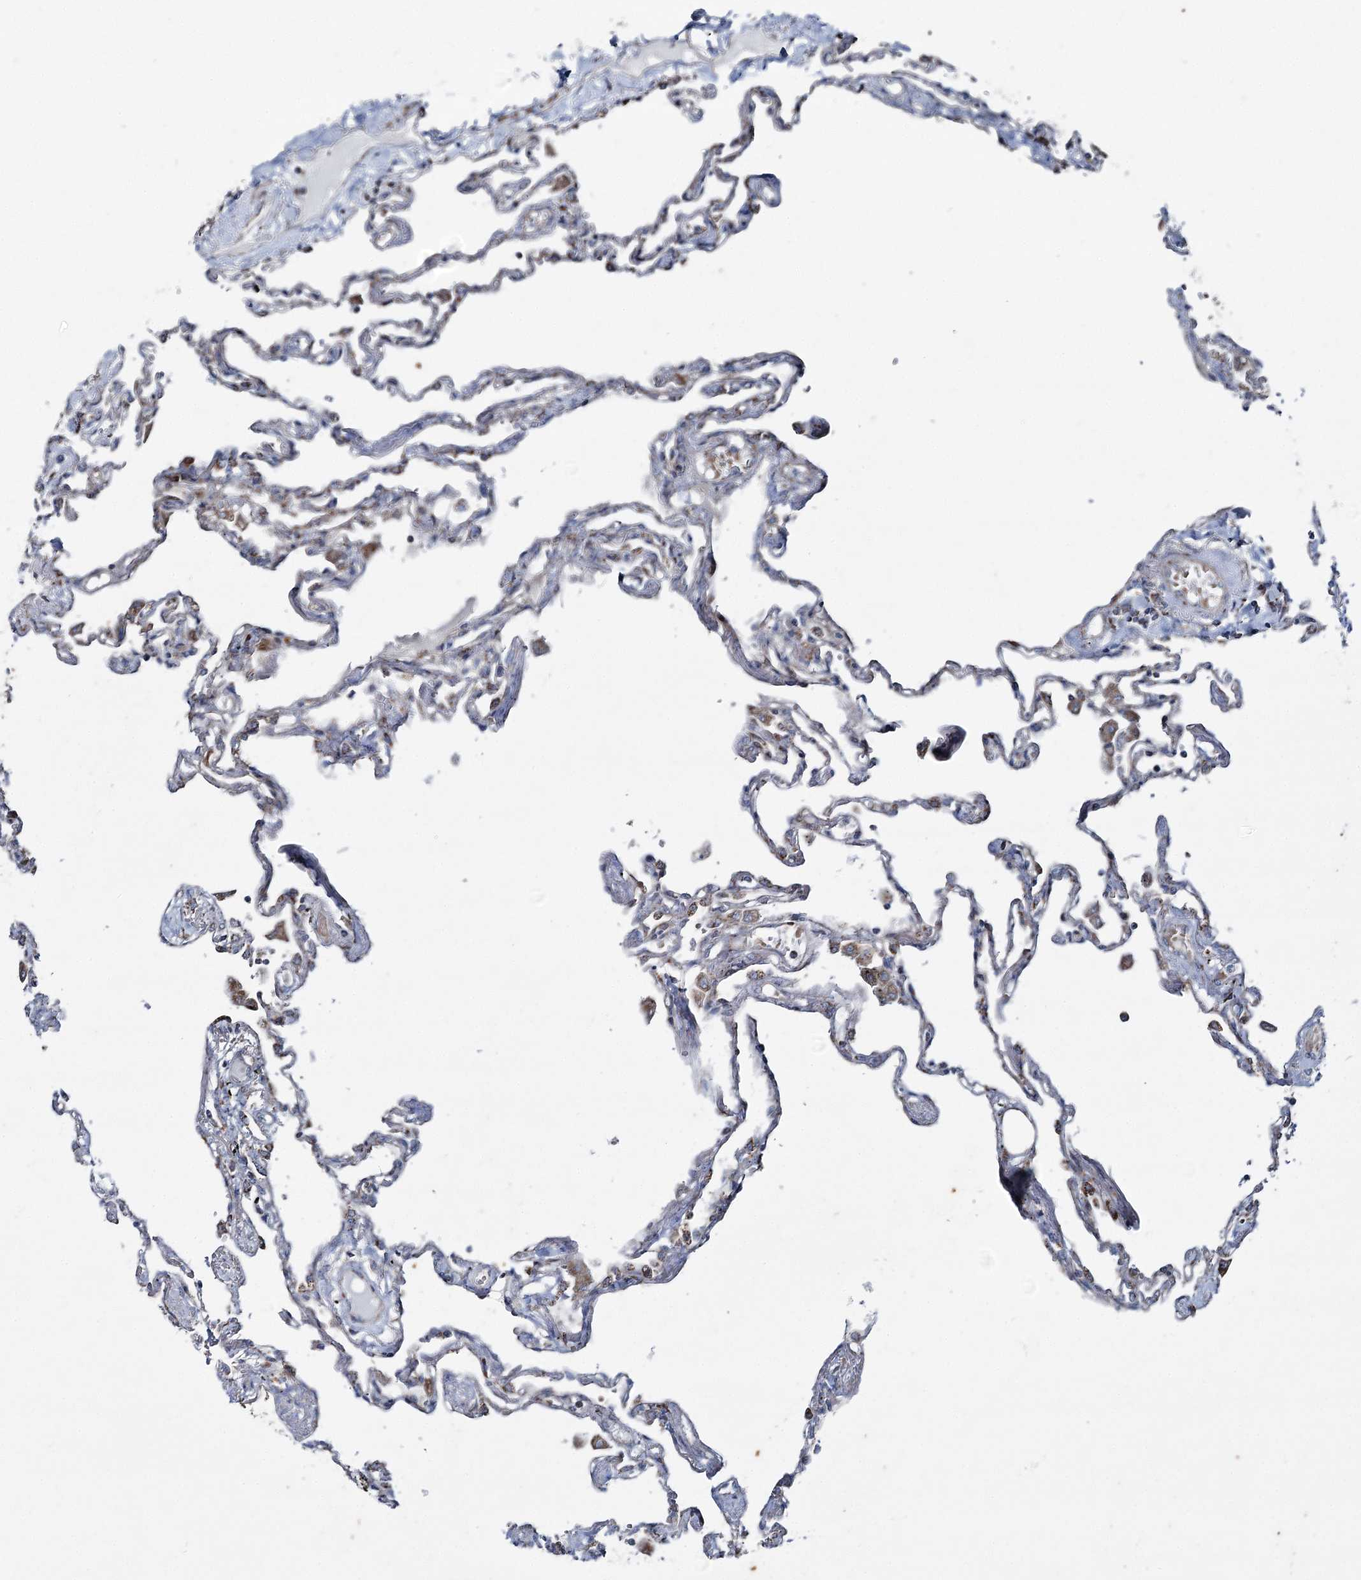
{"staining": {"intensity": "strong", "quantity": "<25%", "location": "cytoplasmic/membranous"}, "tissue": "lung", "cell_type": "Alveolar cells", "image_type": "normal", "snomed": [{"axis": "morphology", "description": "Normal tissue, NOS"}, {"axis": "topography", "description": "Lung"}], "caption": "Immunohistochemistry (DAB) staining of benign human lung shows strong cytoplasmic/membranous protein staining in about <25% of alveolar cells.", "gene": "UCN3", "patient": {"sex": "female", "age": 67}}